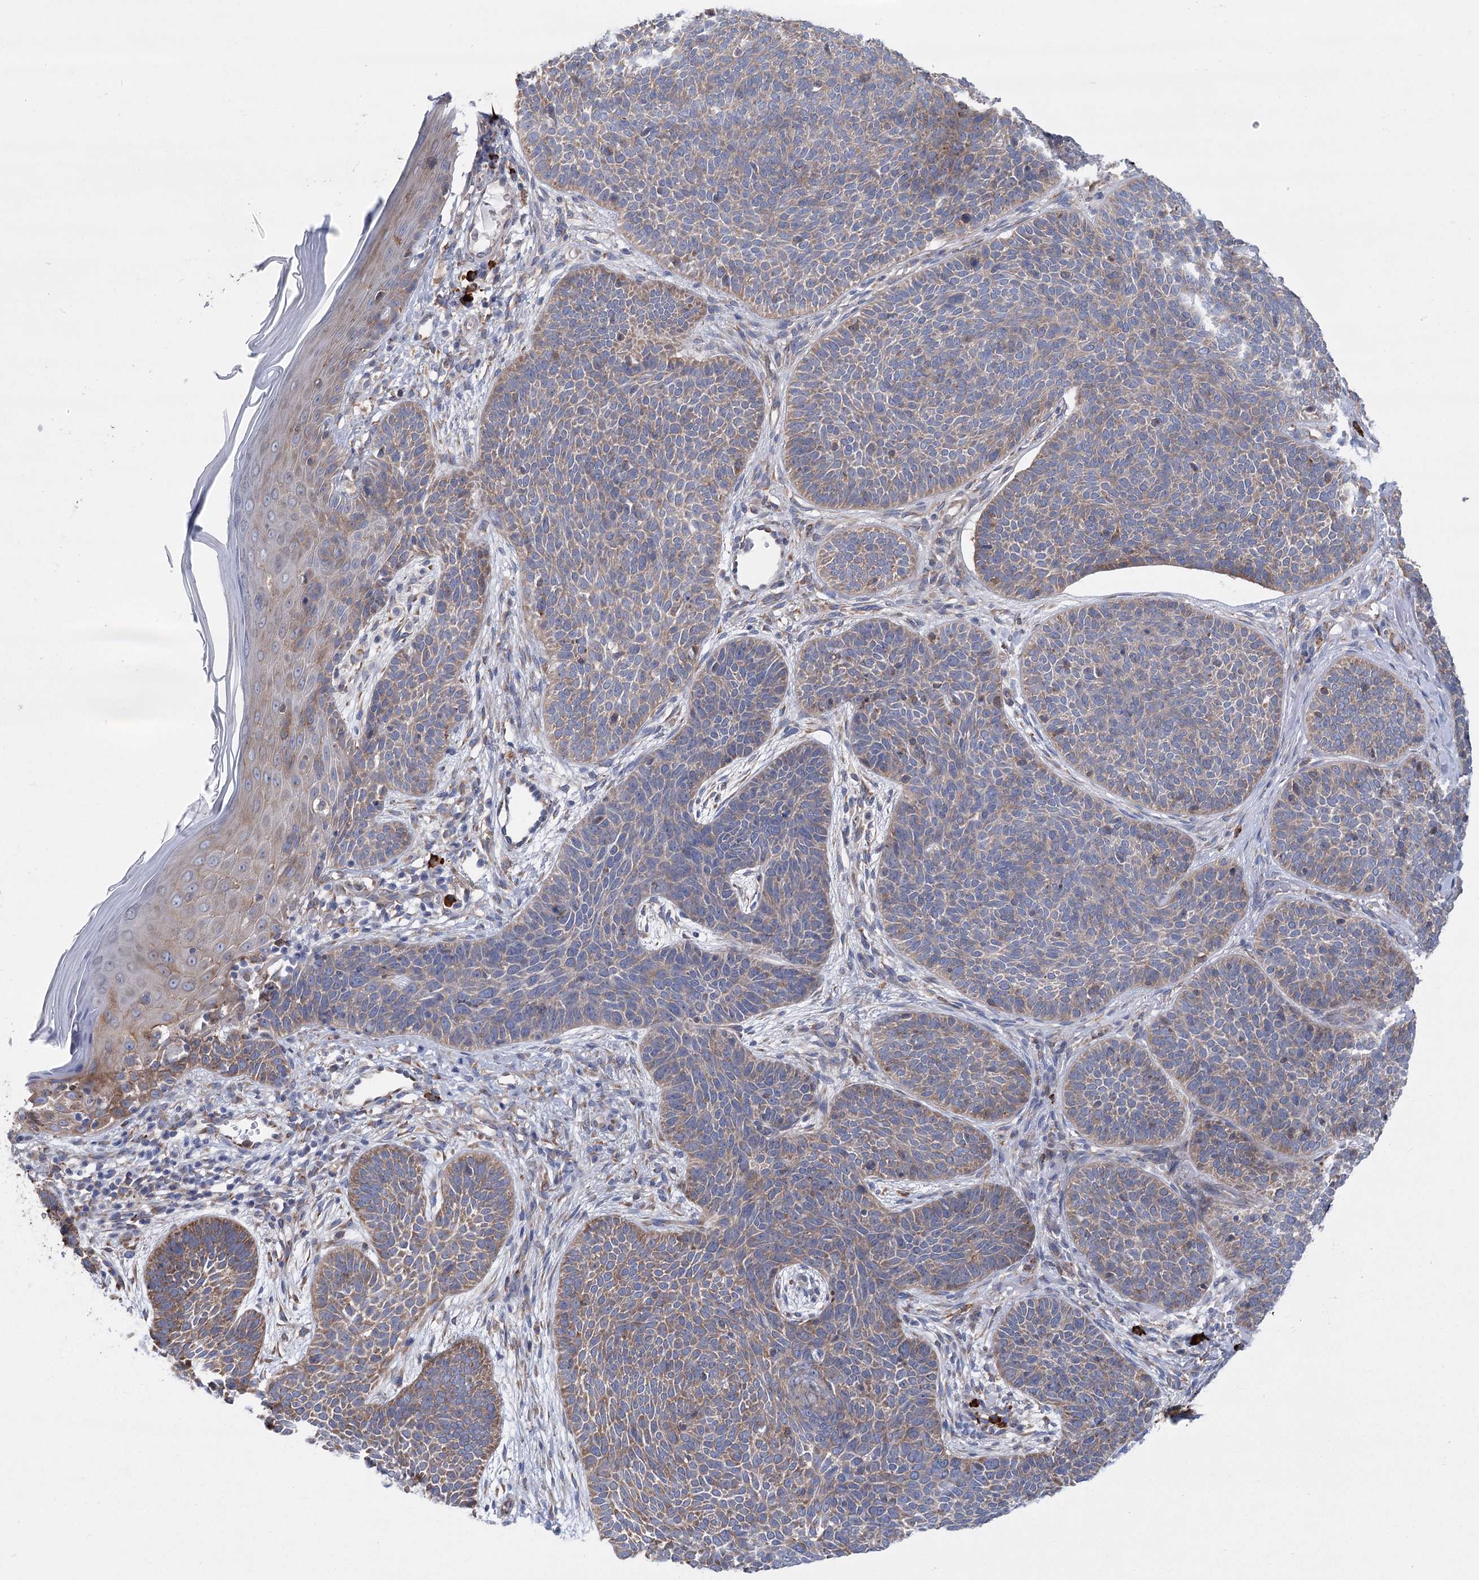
{"staining": {"intensity": "moderate", "quantity": "<25%", "location": "cytoplasmic/membranous"}, "tissue": "skin cancer", "cell_type": "Tumor cells", "image_type": "cancer", "snomed": [{"axis": "morphology", "description": "Basal cell carcinoma"}, {"axis": "topography", "description": "Skin"}], "caption": "Moderate cytoplasmic/membranous protein staining is identified in approximately <25% of tumor cells in skin cancer (basal cell carcinoma). (Stains: DAB (3,3'-diaminobenzidine) in brown, nuclei in blue, Microscopy: brightfield microscopy at high magnification).", "gene": "METTL24", "patient": {"sex": "male", "age": 85}}